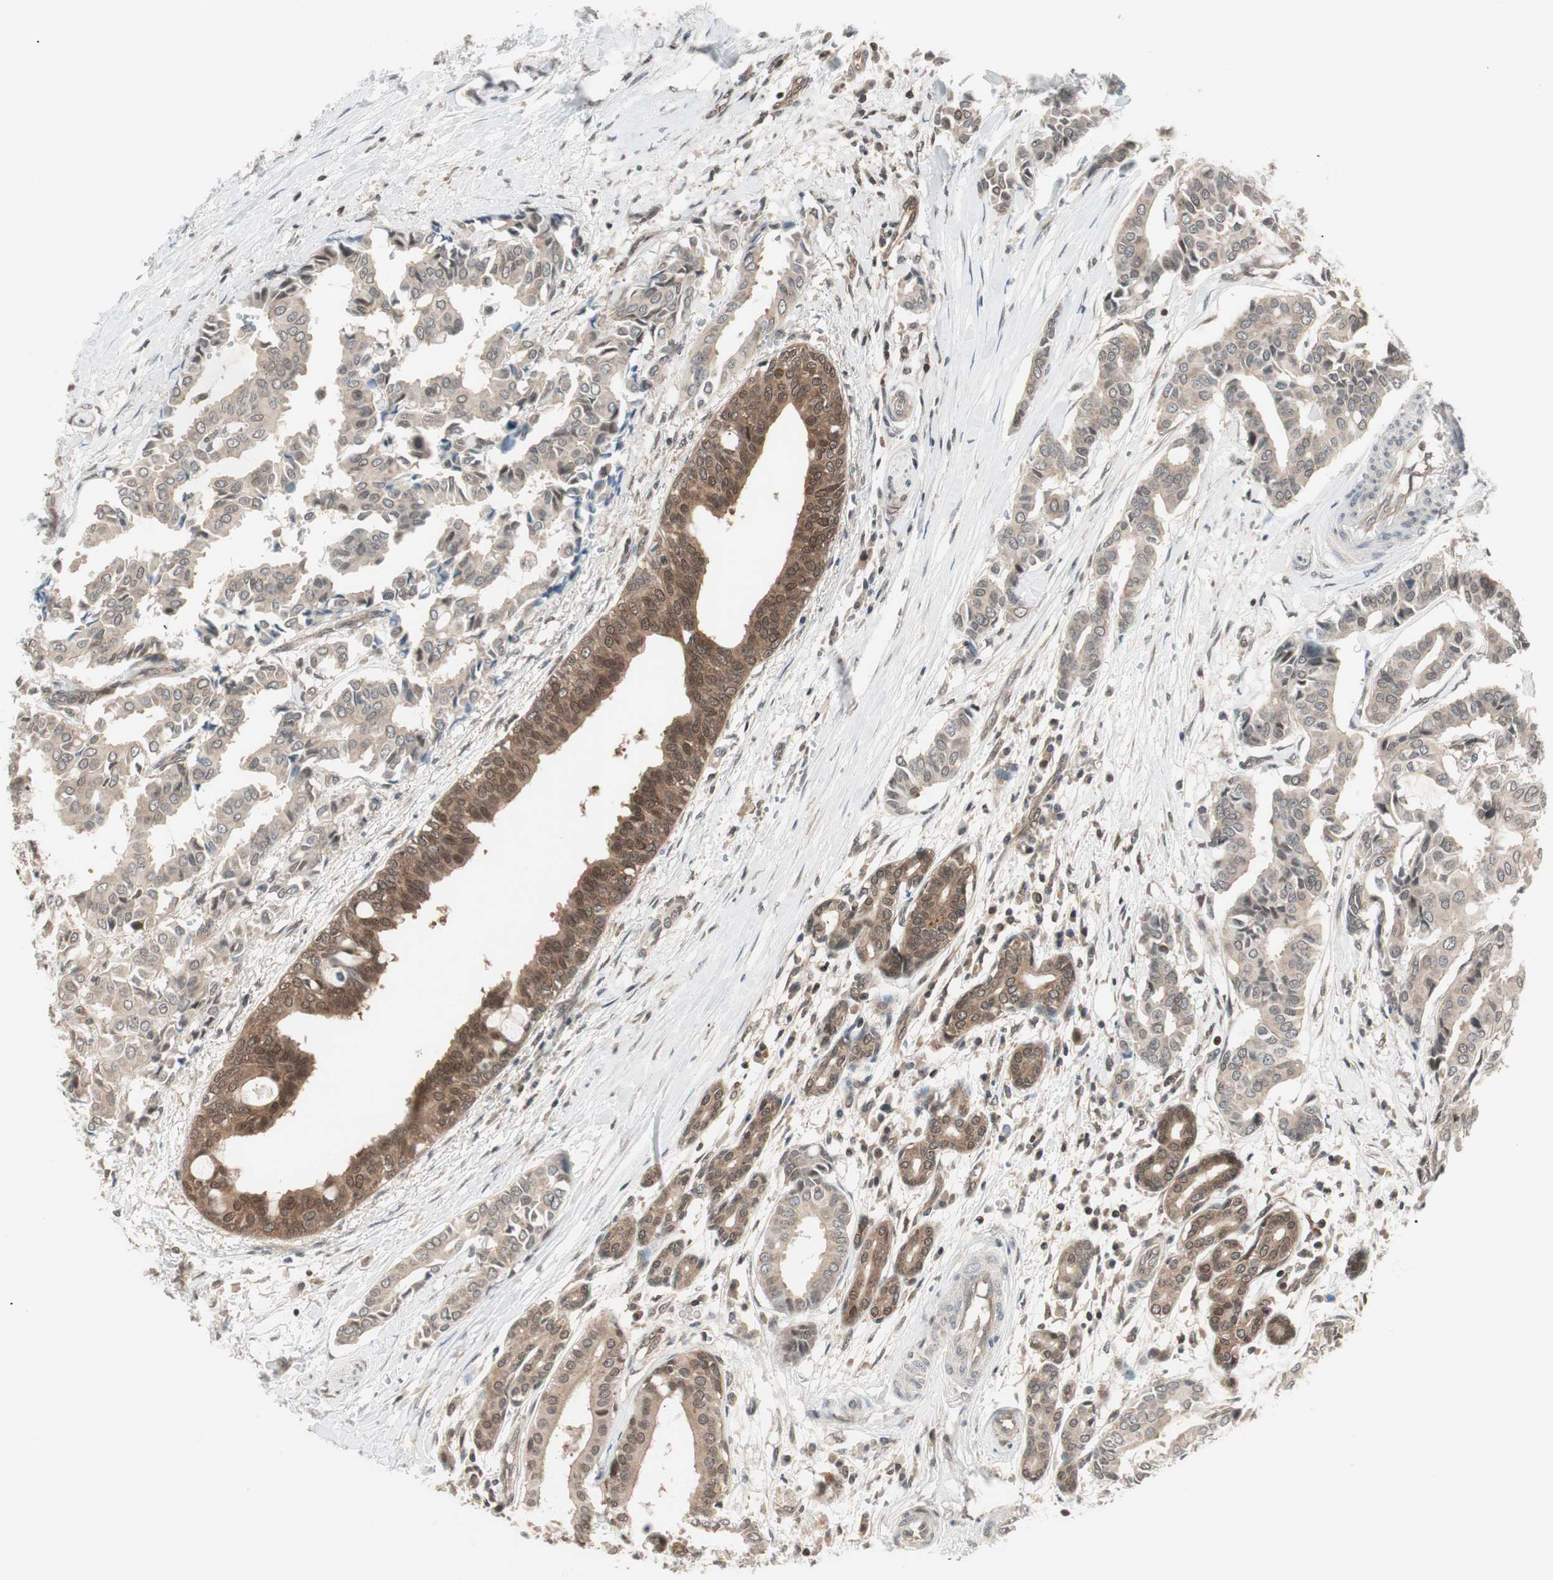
{"staining": {"intensity": "moderate", "quantity": ">75%", "location": "cytoplasmic/membranous"}, "tissue": "head and neck cancer", "cell_type": "Tumor cells", "image_type": "cancer", "snomed": [{"axis": "morphology", "description": "Adenocarcinoma, NOS"}, {"axis": "topography", "description": "Salivary gland"}, {"axis": "topography", "description": "Head-Neck"}], "caption": "Protein staining reveals moderate cytoplasmic/membranous positivity in approximately >75% of tumor cells in head and neck adenocarcinoma.", "gene": "UBE2I", "patient": {"sex": "female", "age": 59}}